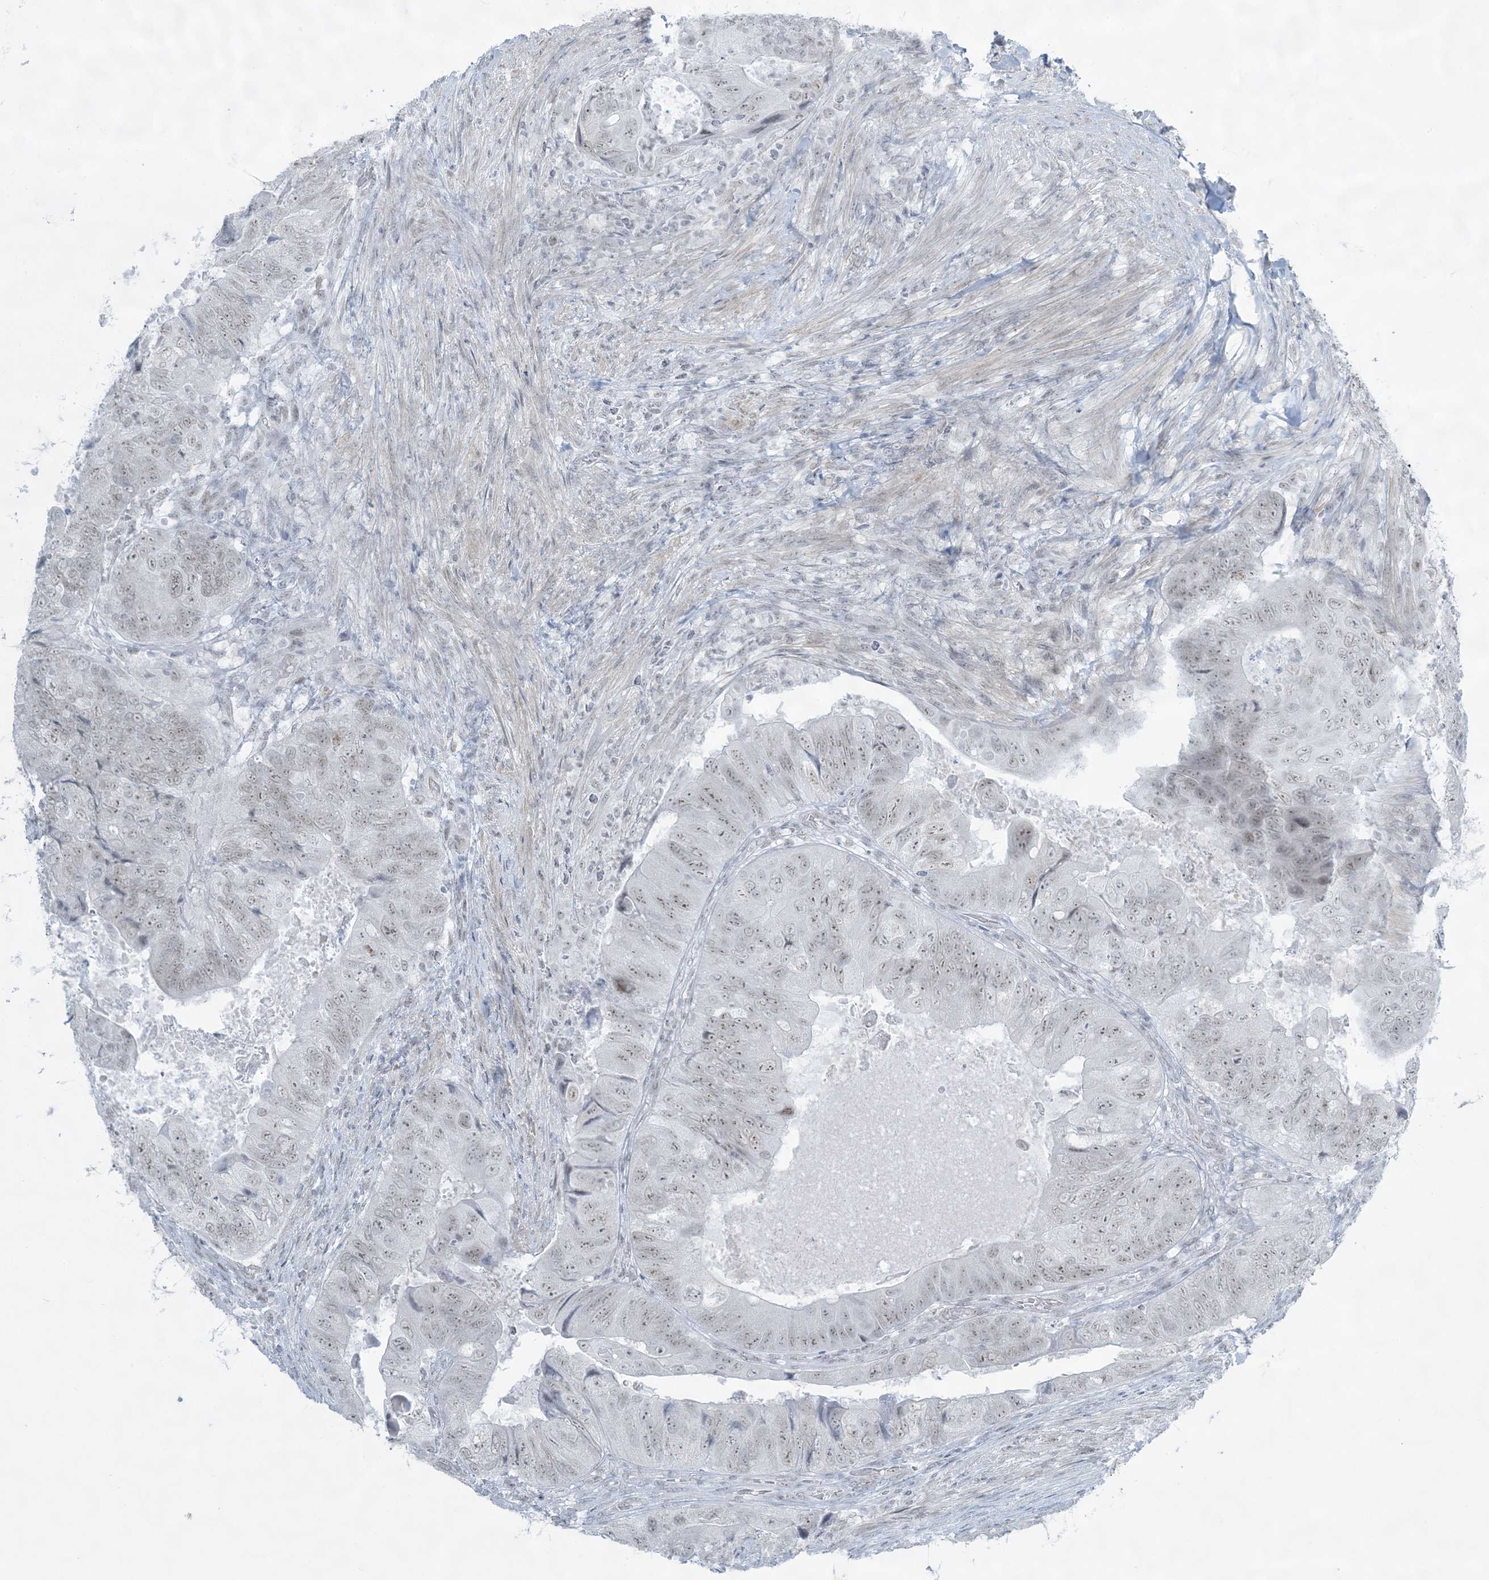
{"staining": {"intensity": "weak", "quantity": "25%-75%", "location": "nuclear"}, "tissue": "colorectal cancer", "cell_type": "Tumor cells", "image_type": "cancer", "snomed": [{"axis": "morphology", "description": "Adenocarcinoma, NOS"}, {"axis": "topography", "description": "Rectum"}], "caption": "A high-resolution micrograph shows immunohistochemistry staining of adenocarcinoma (colorectal), which exhibits weak nuclear positivity in approximately 25%-75% of tumor cells.", "gene": "ZNF787", "patient": {"sex": "male", "age": 63}}